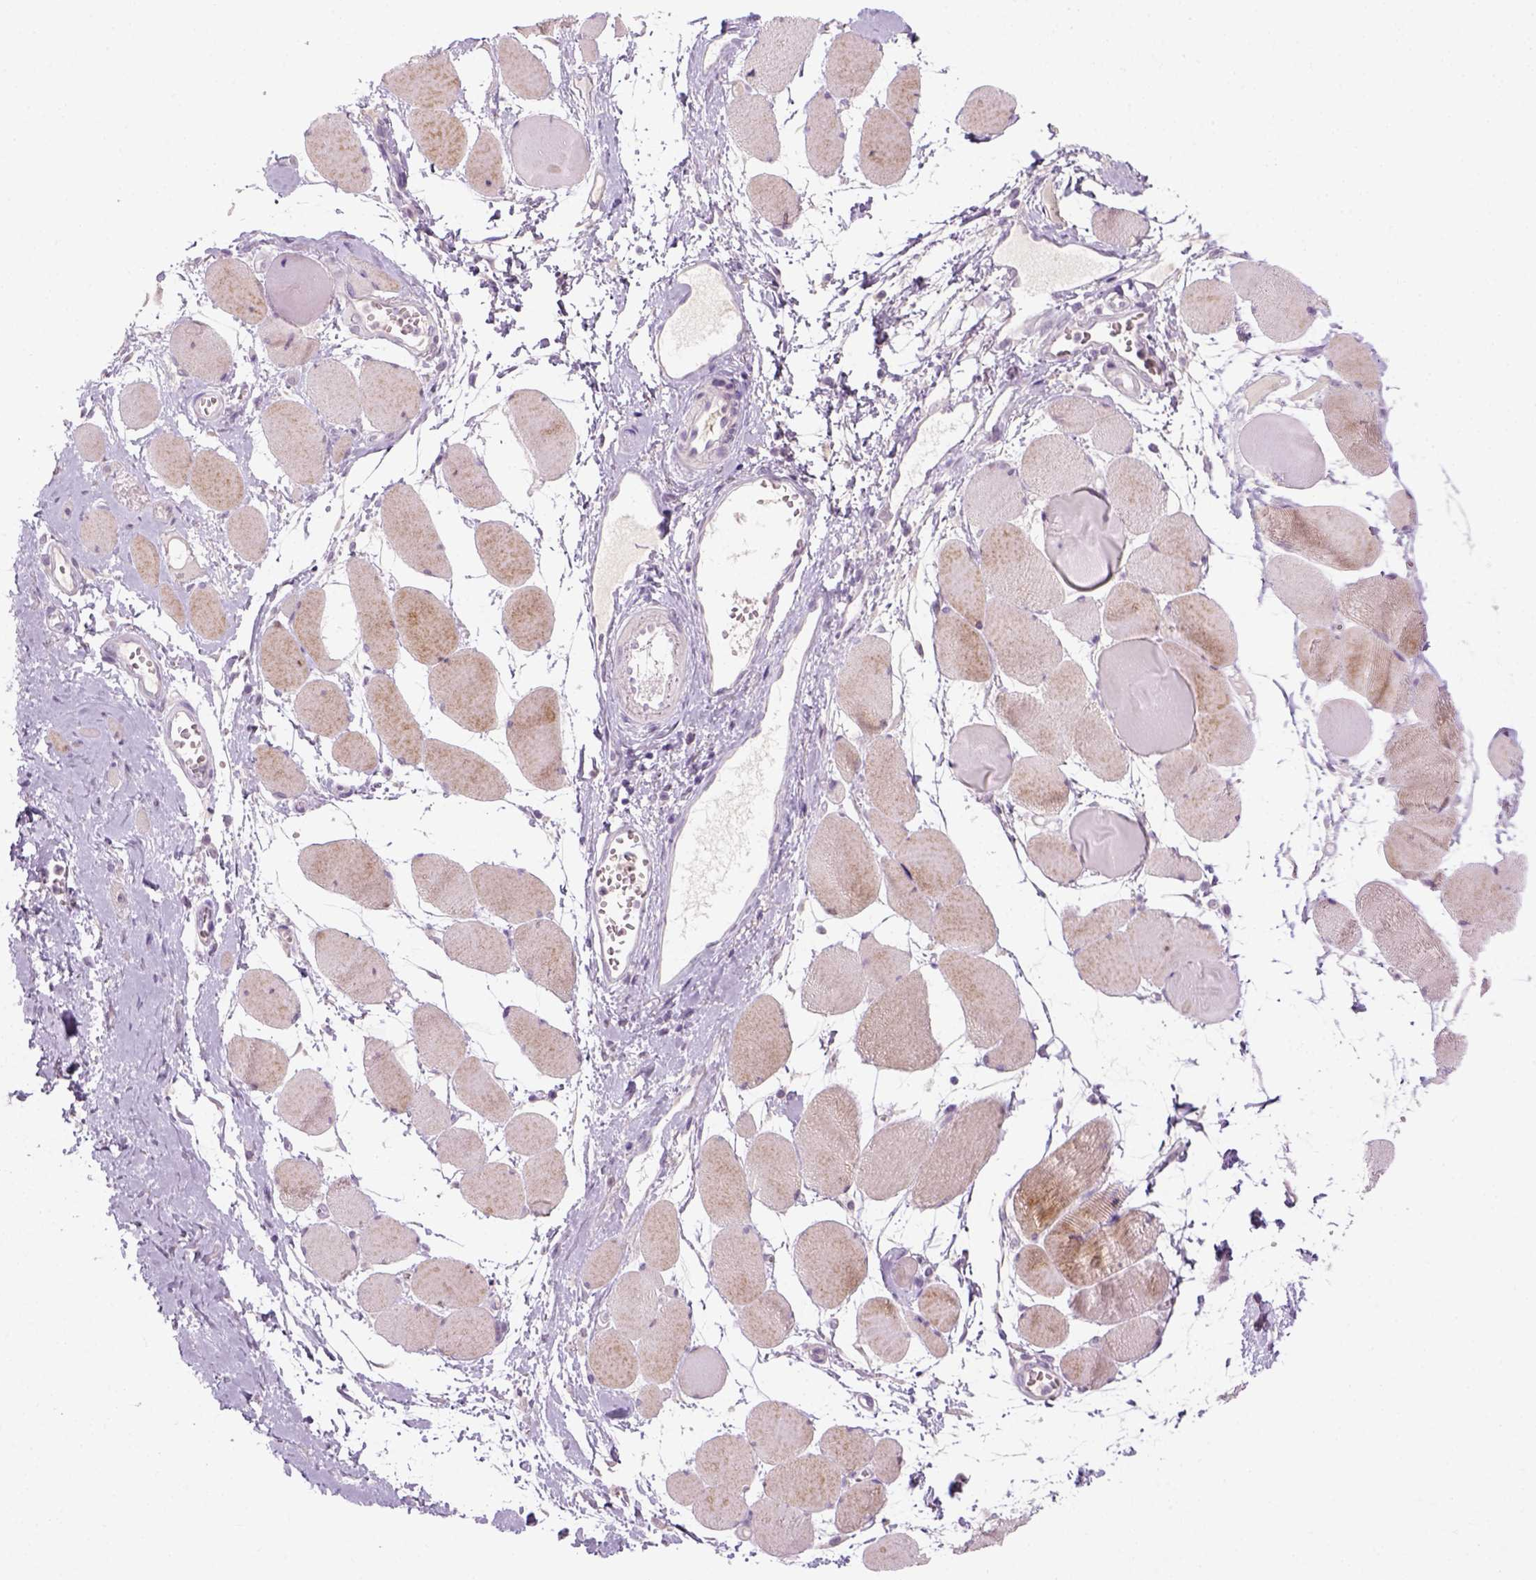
{"staining": {"intensity": "weak", "quantity": "25%-75%", "location": "cytoplasmic/membranous"}, "tissue": "skeletal muscle", "cell_type": "Myocytes", "image_type": "normal", "snomed": [{"axis": "morphology", "description": "Normal tissue, NOS"}, {"axis": "topography", "description": "Skeletal muscle"}], "caption": "Skeletal muscle stained with a protein marker reveals weak staining in myocytes.", "gene": "GFI1B", "patient": {"sex": "female", "age": 75}}